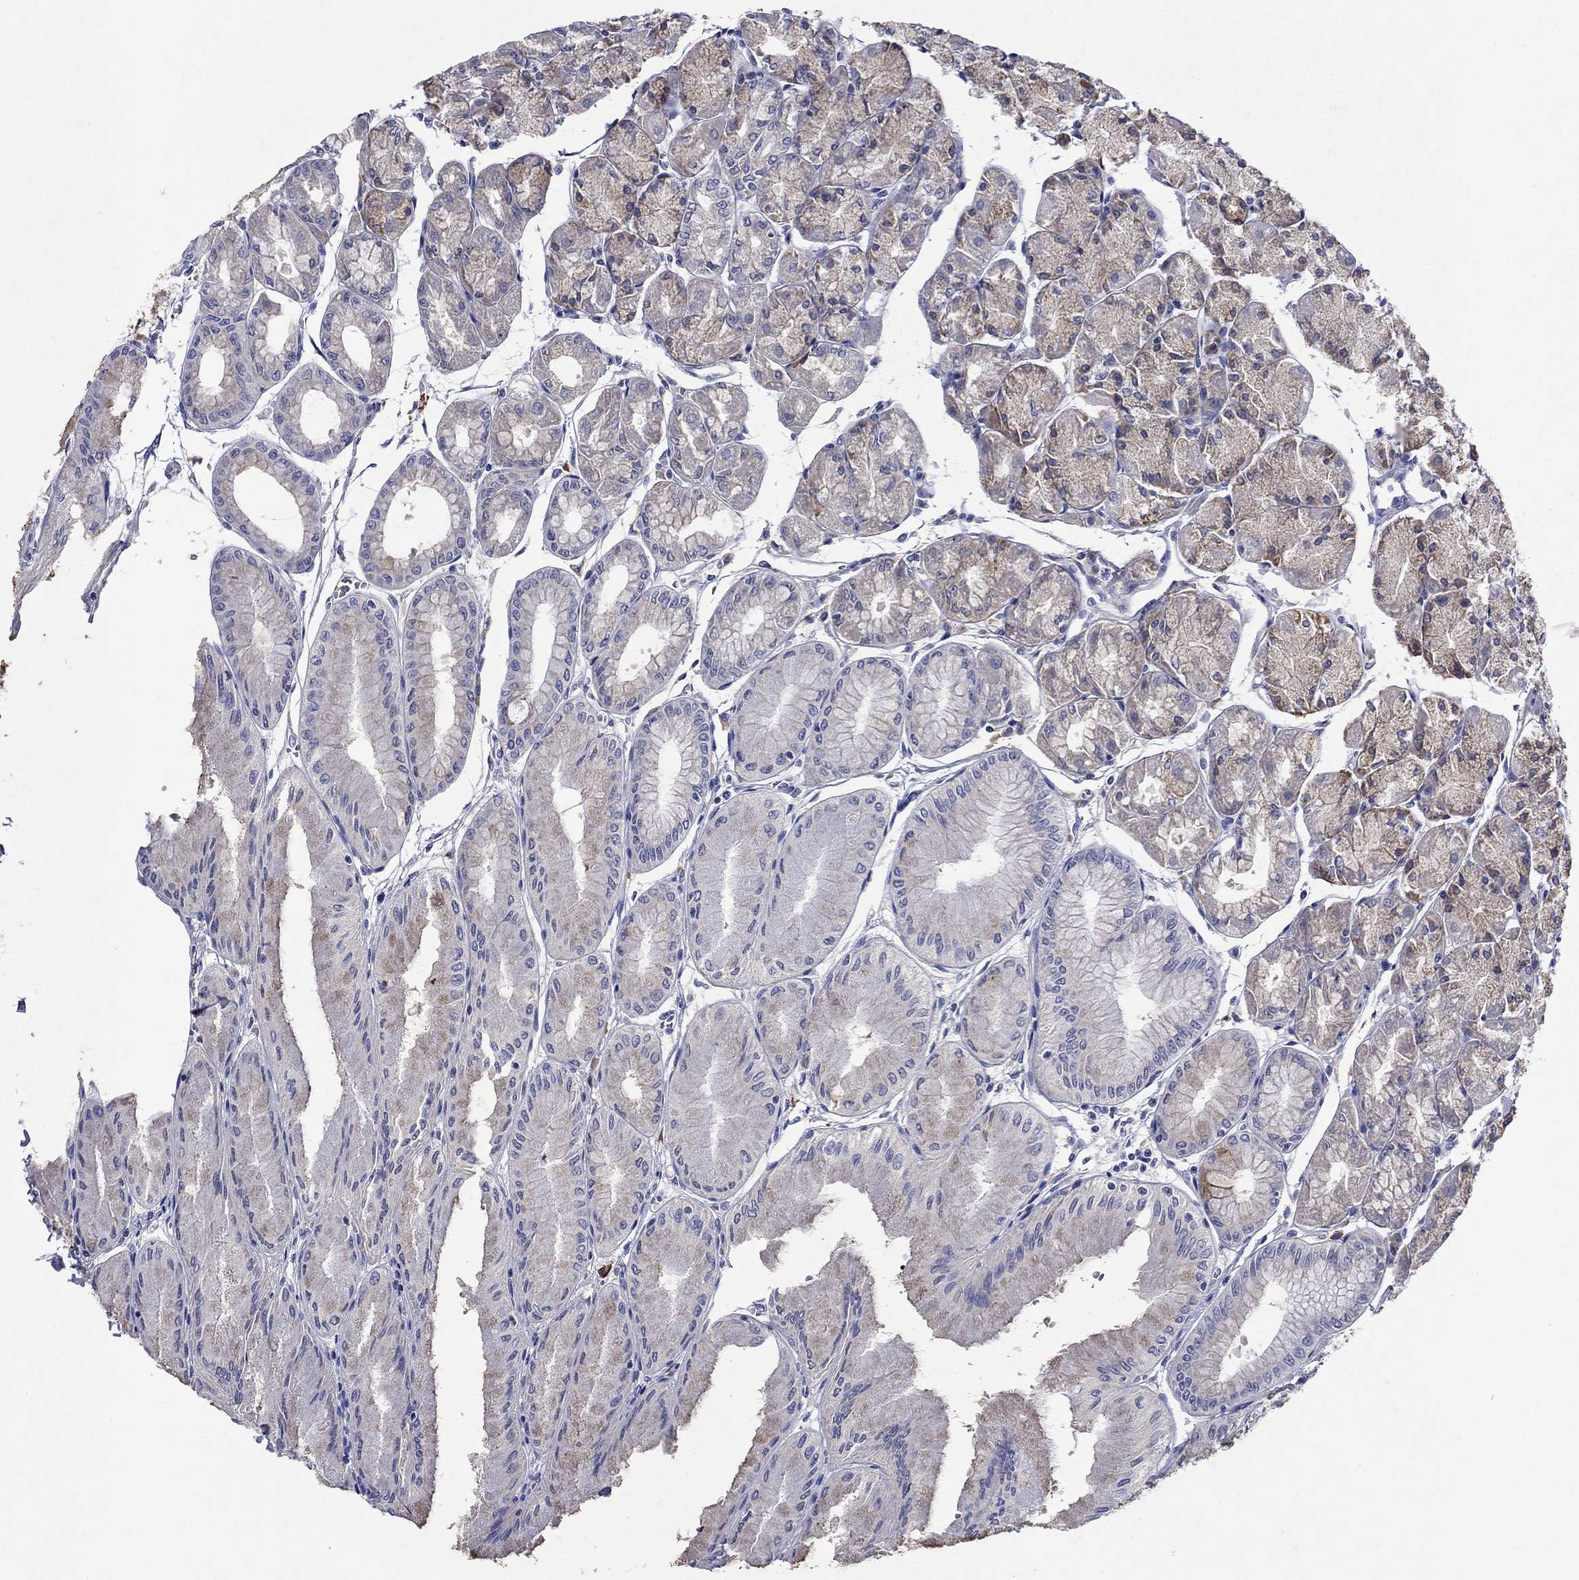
{"staining": {"intensity": "weak", "quantity": "<25%", "location": "cytoplasmic/membranous"}, "tissue": "stomach", "cell_type": "Glandular cells", "image_type": "normal", "snomed": [{"axis": "morphology", "description": "Normal tissue, NOS"}, {"axis": "topography", "description": "Stomach, upper"}], "caption": "A high-resolution photomicrograph shows immunohistochemistry (IHC) staining of normal stomach, which reveals no significant staining in glandular cells. (Stains: DAB IHC with hematoxylin counter stain, Microscopy: brightfield microscopy at high magnification).", "gene": "SULT2B1", "patient": {"sex": "male", "age": 60}}